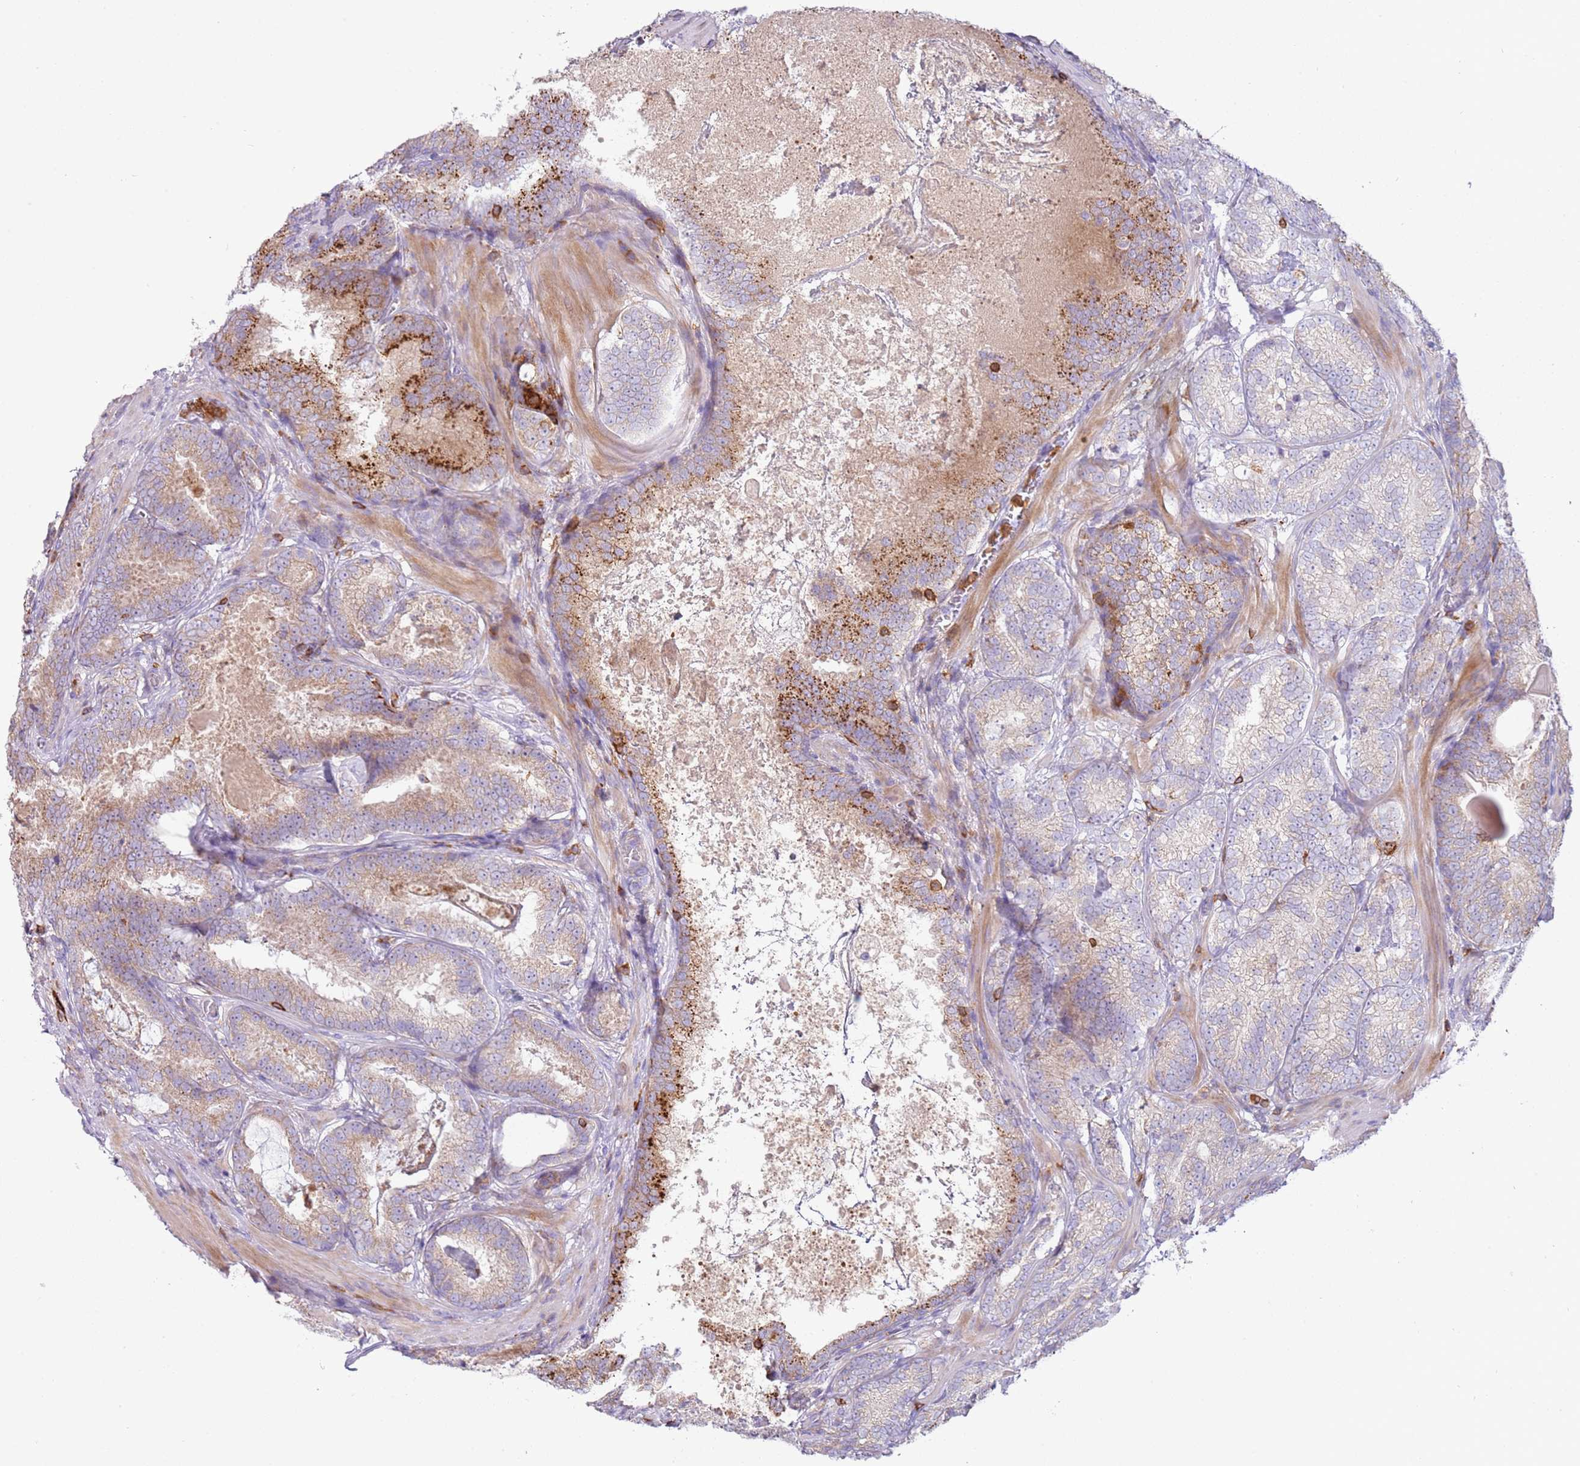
{"staining": {"intensity": "moderate", "quantity": "25%-75%", "location": "cytoplasmic/membranous"}, "tissue": "prostate cancer", "cell_type": "Tumor cells", "image_type": "cancer", "snomed": [{"axis": "morphology", "description": "Adenocarcinoma, High grade"}, {"axis": "topography", "description": "Prostate"}], "caption": "Human high-grade adenocarcinoma (prostate) stained with a brown dye exhibits moderate cytoplasmic/membranous positive positivity in approximately 25%-75% of tumor cells.", "gene": "TTPAL", "patient": {"sex": "male", "age": 66}}